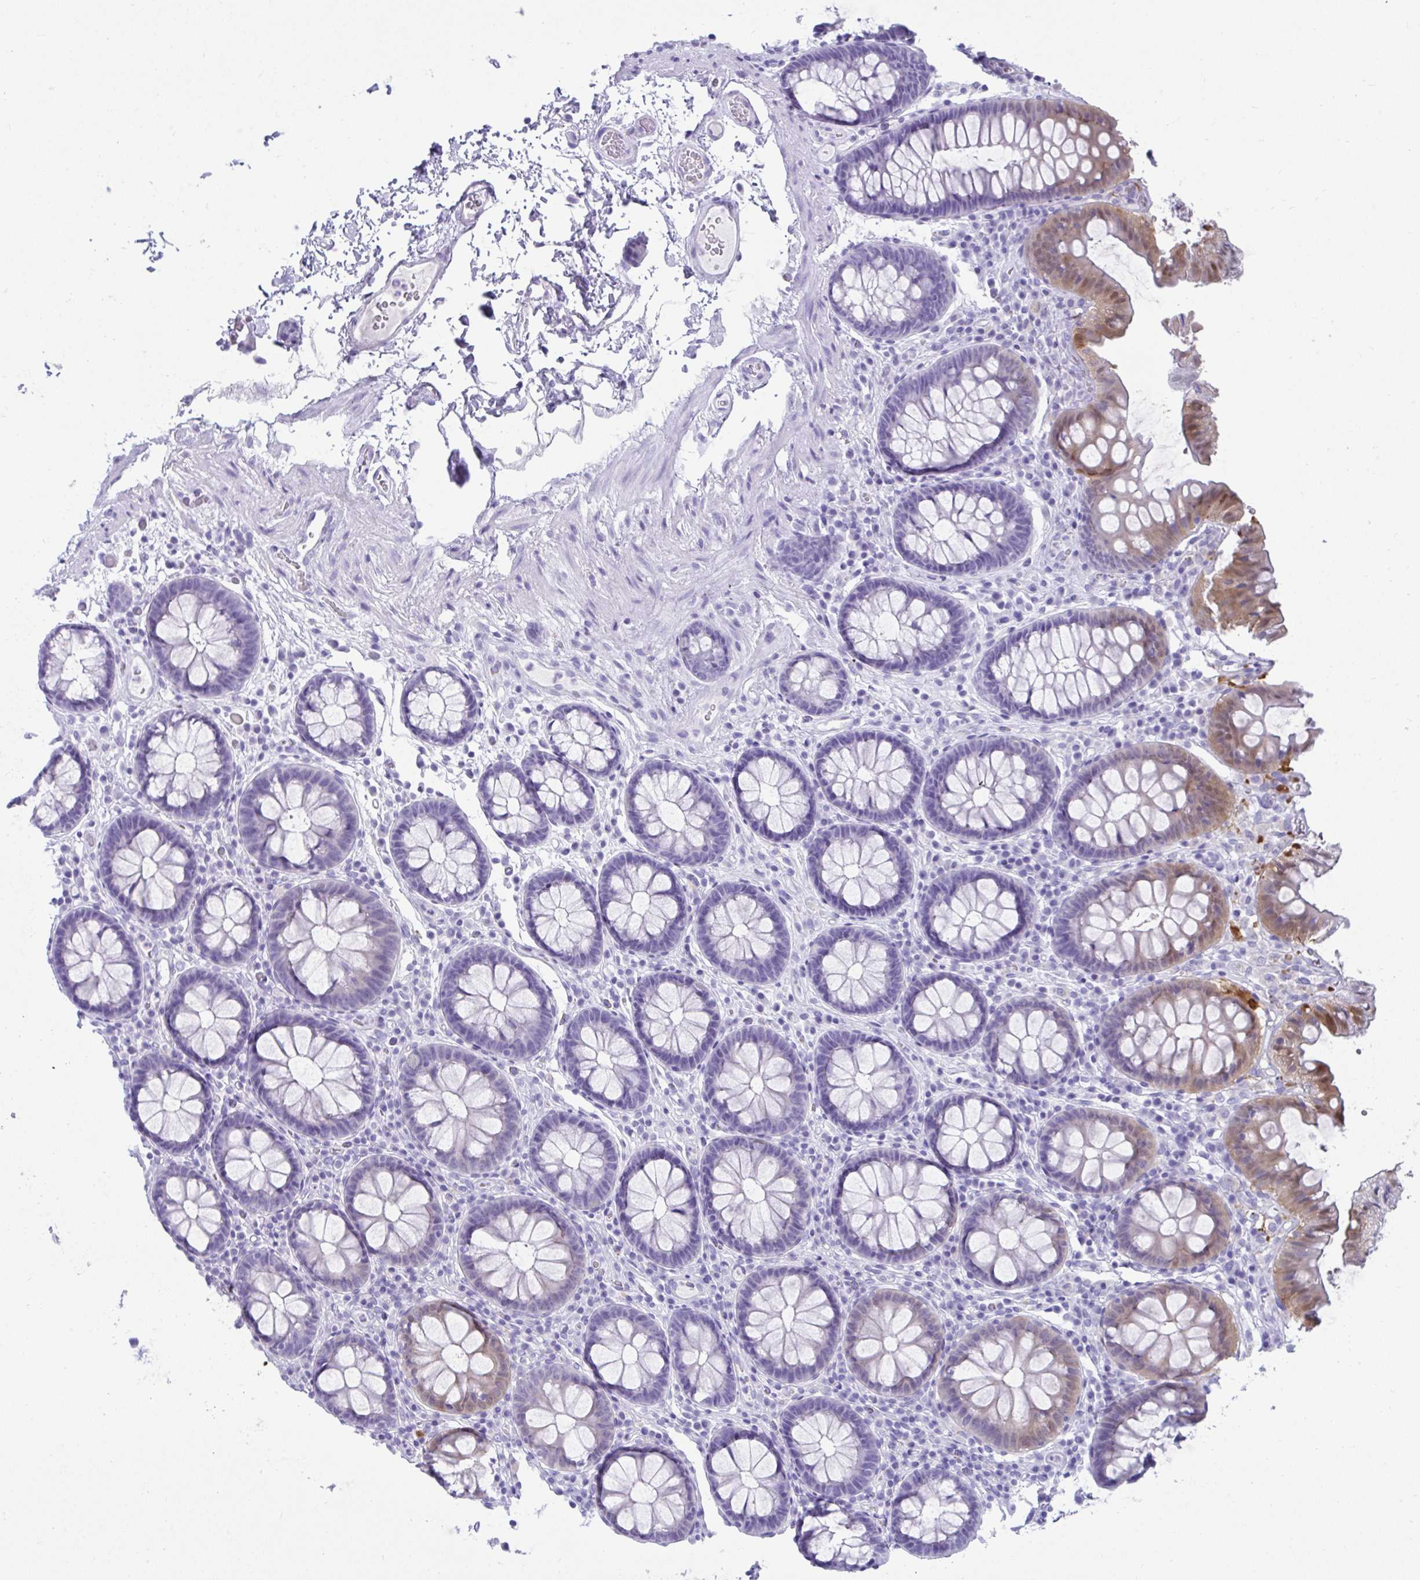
{"staining": {"intensity": "negative", "quantity": "none", "location": "none"}, "tissue": "colon", "cell_type": "Endothelial cells", "image_type": "normal", "snomed": [{"axis": "morphology", "description": "Normal tissue, NOS"}, {"axis": "topography", "description": "Colon"}, {"axis": "topography", "description": "Peripheral nerve tissue"}], "caption": "IHC of normal human colon demonstrates no positivity in endothelial cells.", "gene": "PSCA", "patient": {"sex": "male", "age": 84}}